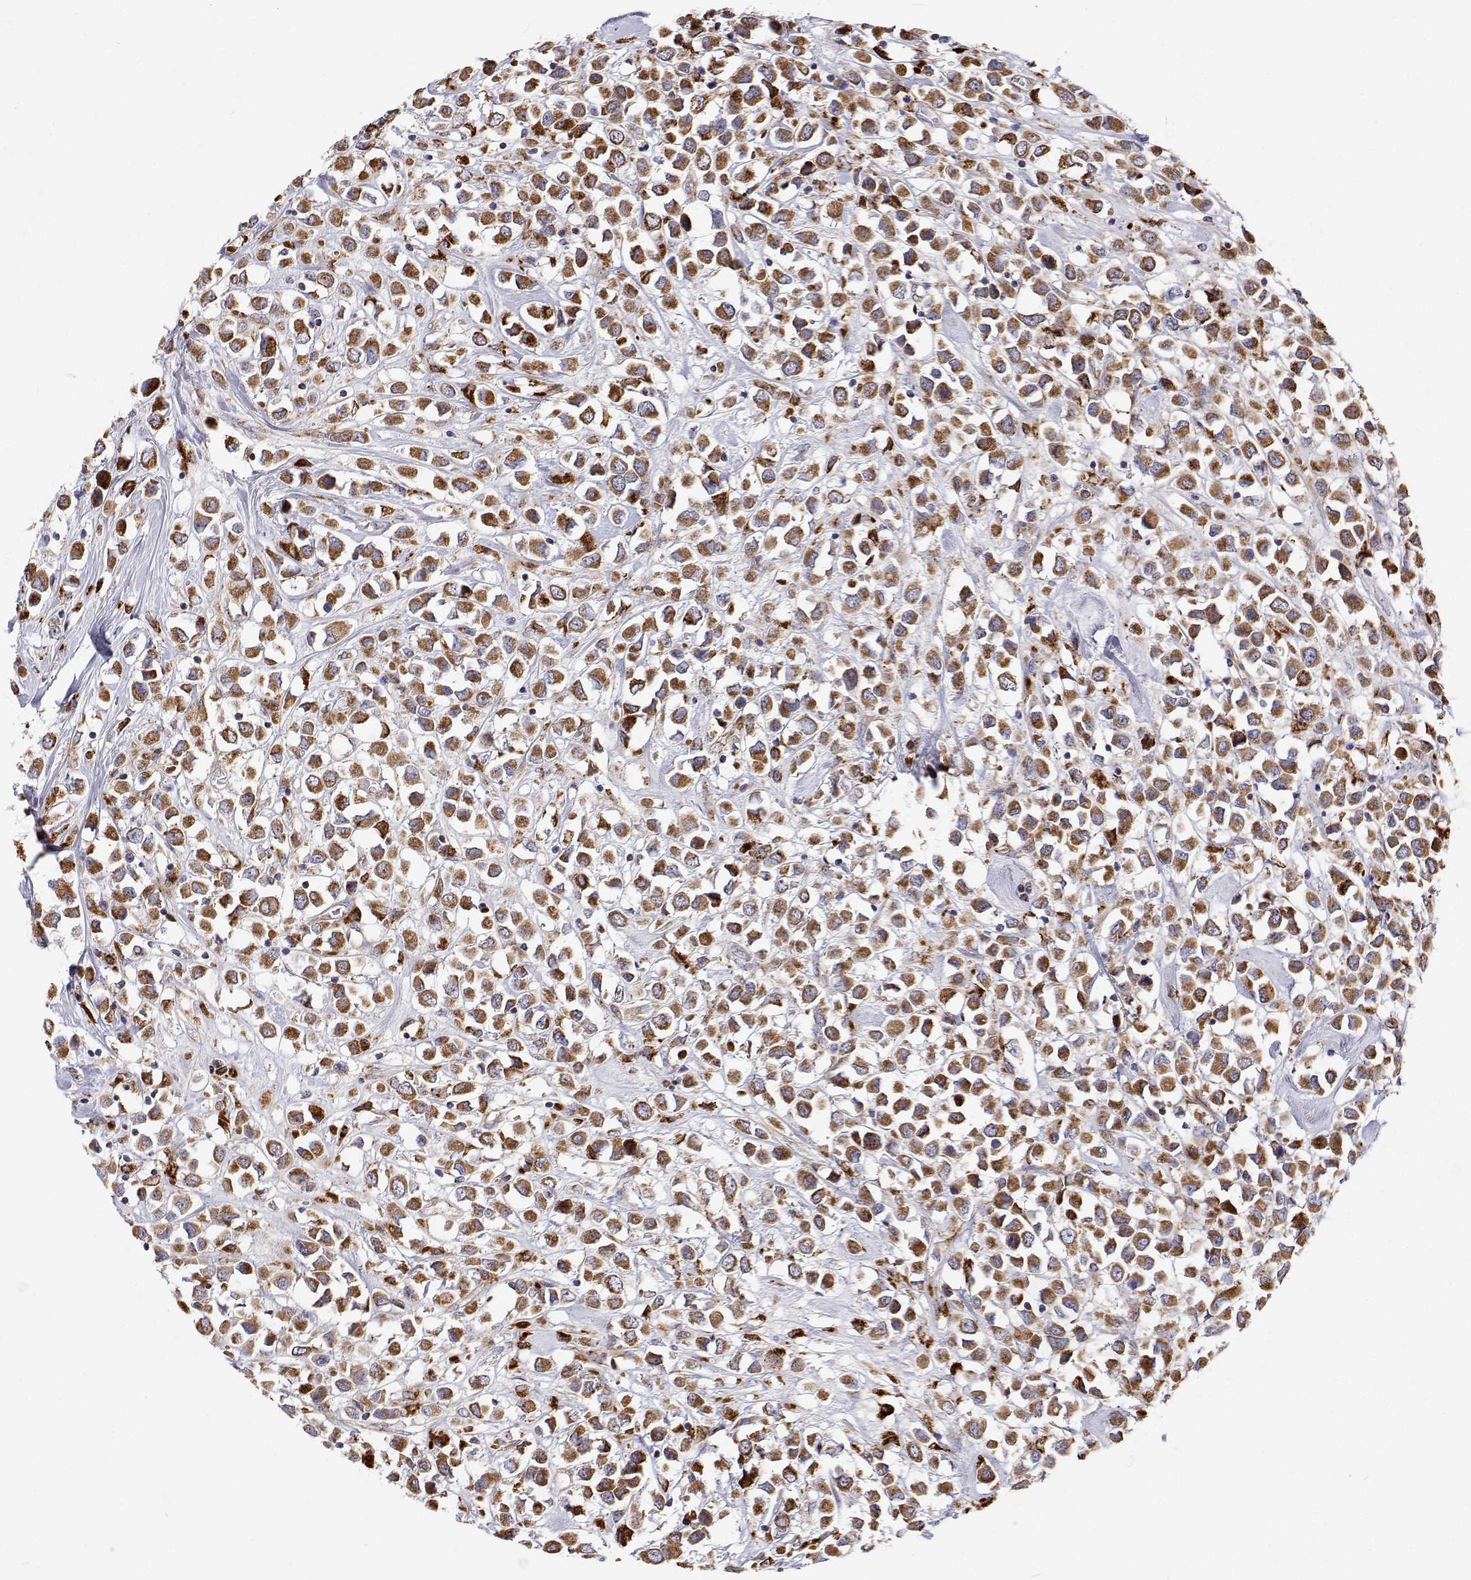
{"staining": {"intensity": "strong", "quantity": ">75%", "location": "cytoplasmic/membranous"}, "tissue": "breast cancer", "cell_type": "Tumor cells", "image_type": "cancer", "snomed": [{"axis": "morphology", "description": "Duct carcinoma"}, {"axis": "topography", "description": "Breast"}], "caption": "Immunohistochemical staining of breast cancer (infiltrating ductal carcinoma) shows high levels of strong cytoplasmic/membranous positivity in about >75% of tumor cells. (DAB IHC, brown staining for protein, blue staining for nuclei).", "gene": "SPICE1", "patient": {"sex": "female", "age": 61}}